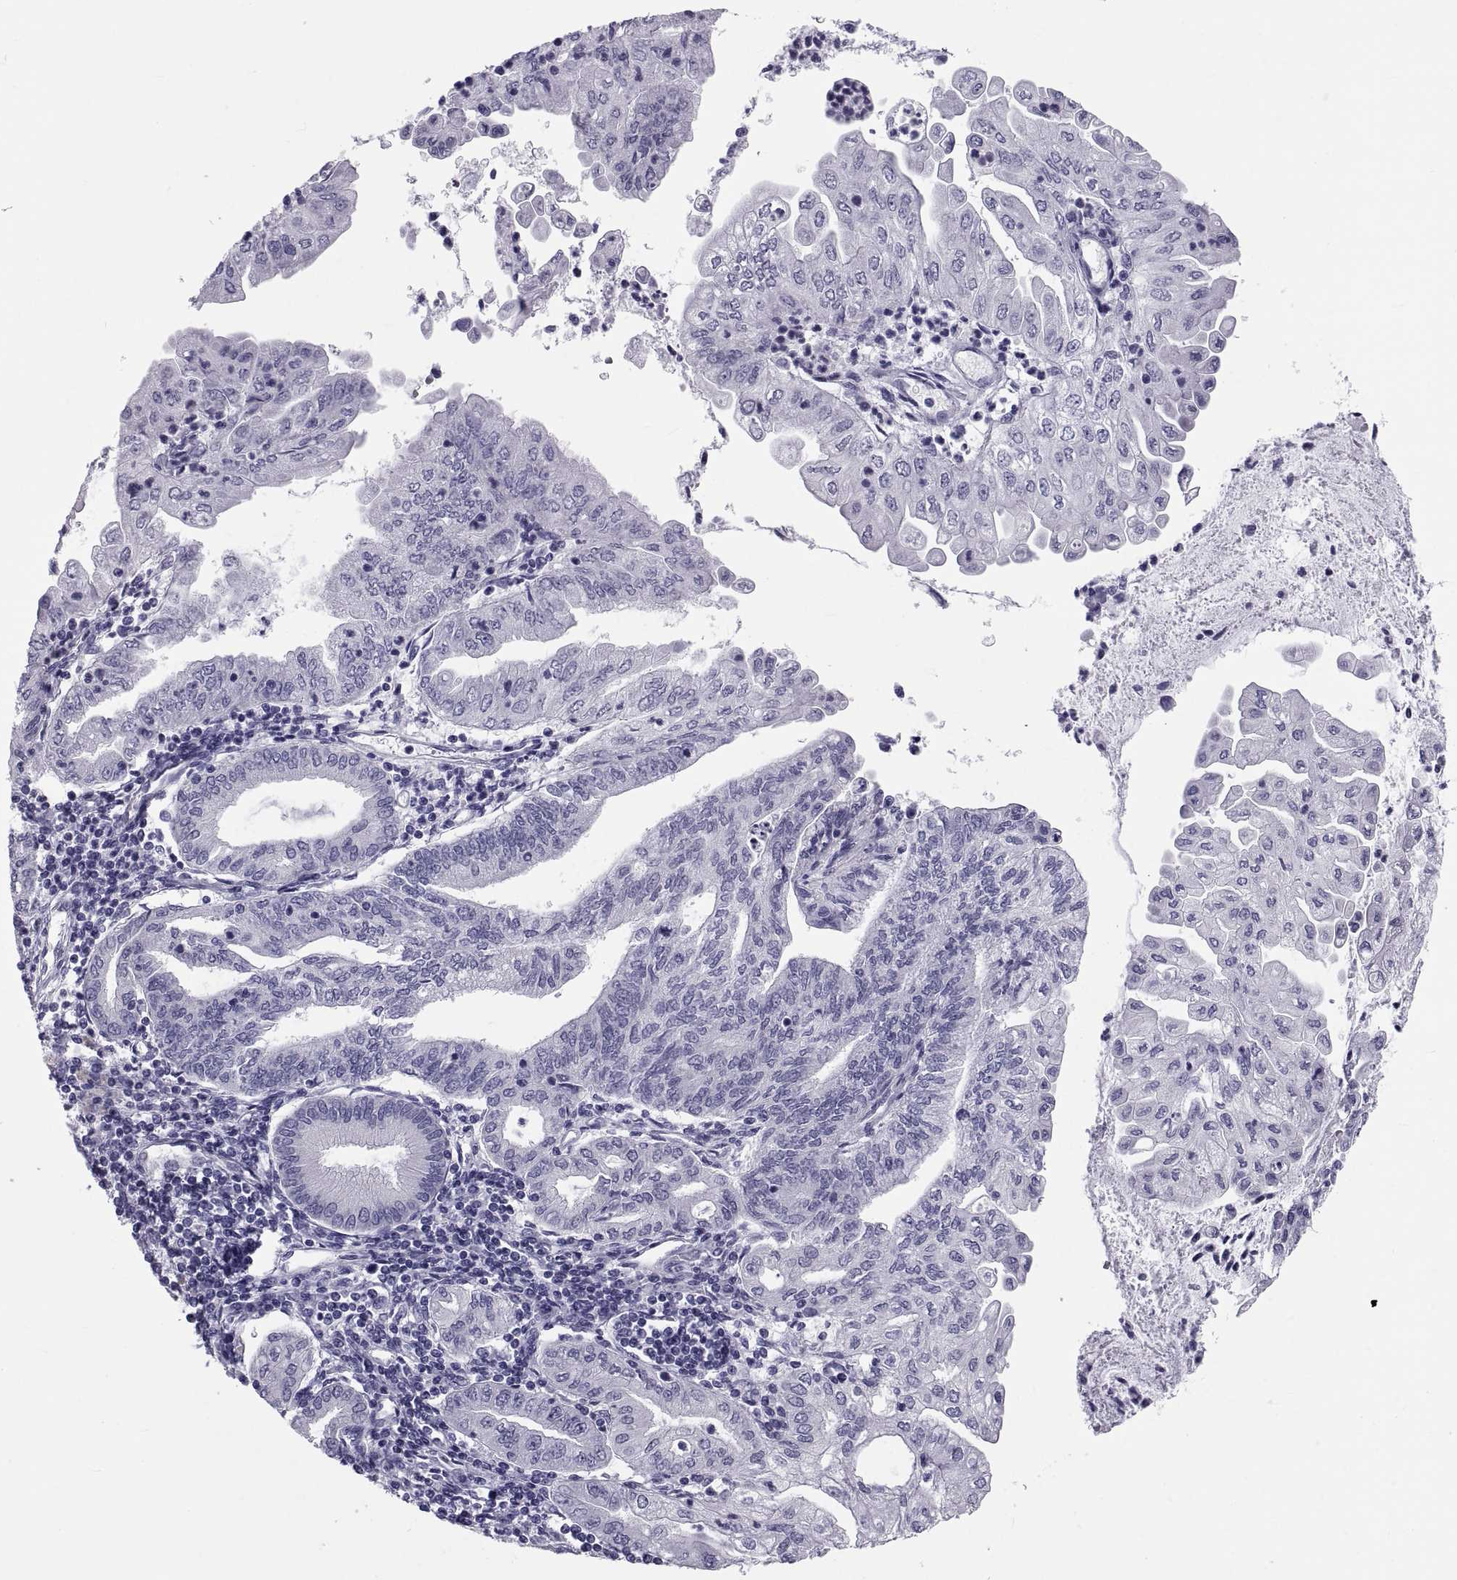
{"staining": {"intensity": "negative", "quantity": "none", "location": "none"}, "tissue": "endometrial cancer", "cell_type": "Tumor cells", "image_type": "cancer", "snomed": [{"axis": "morphology", "description": "Adenocarcinoma, NOS"}, {"axis": "topography", "description": "Endometrium"}], "caption": "An immunohistochemistry (IHC) micrograph of endometrial cancer is shown. There is no staining in tumor cells of endometrial cancer.", "gene": "DEFB129", "patient": {"sex": "female", "age": 55}}